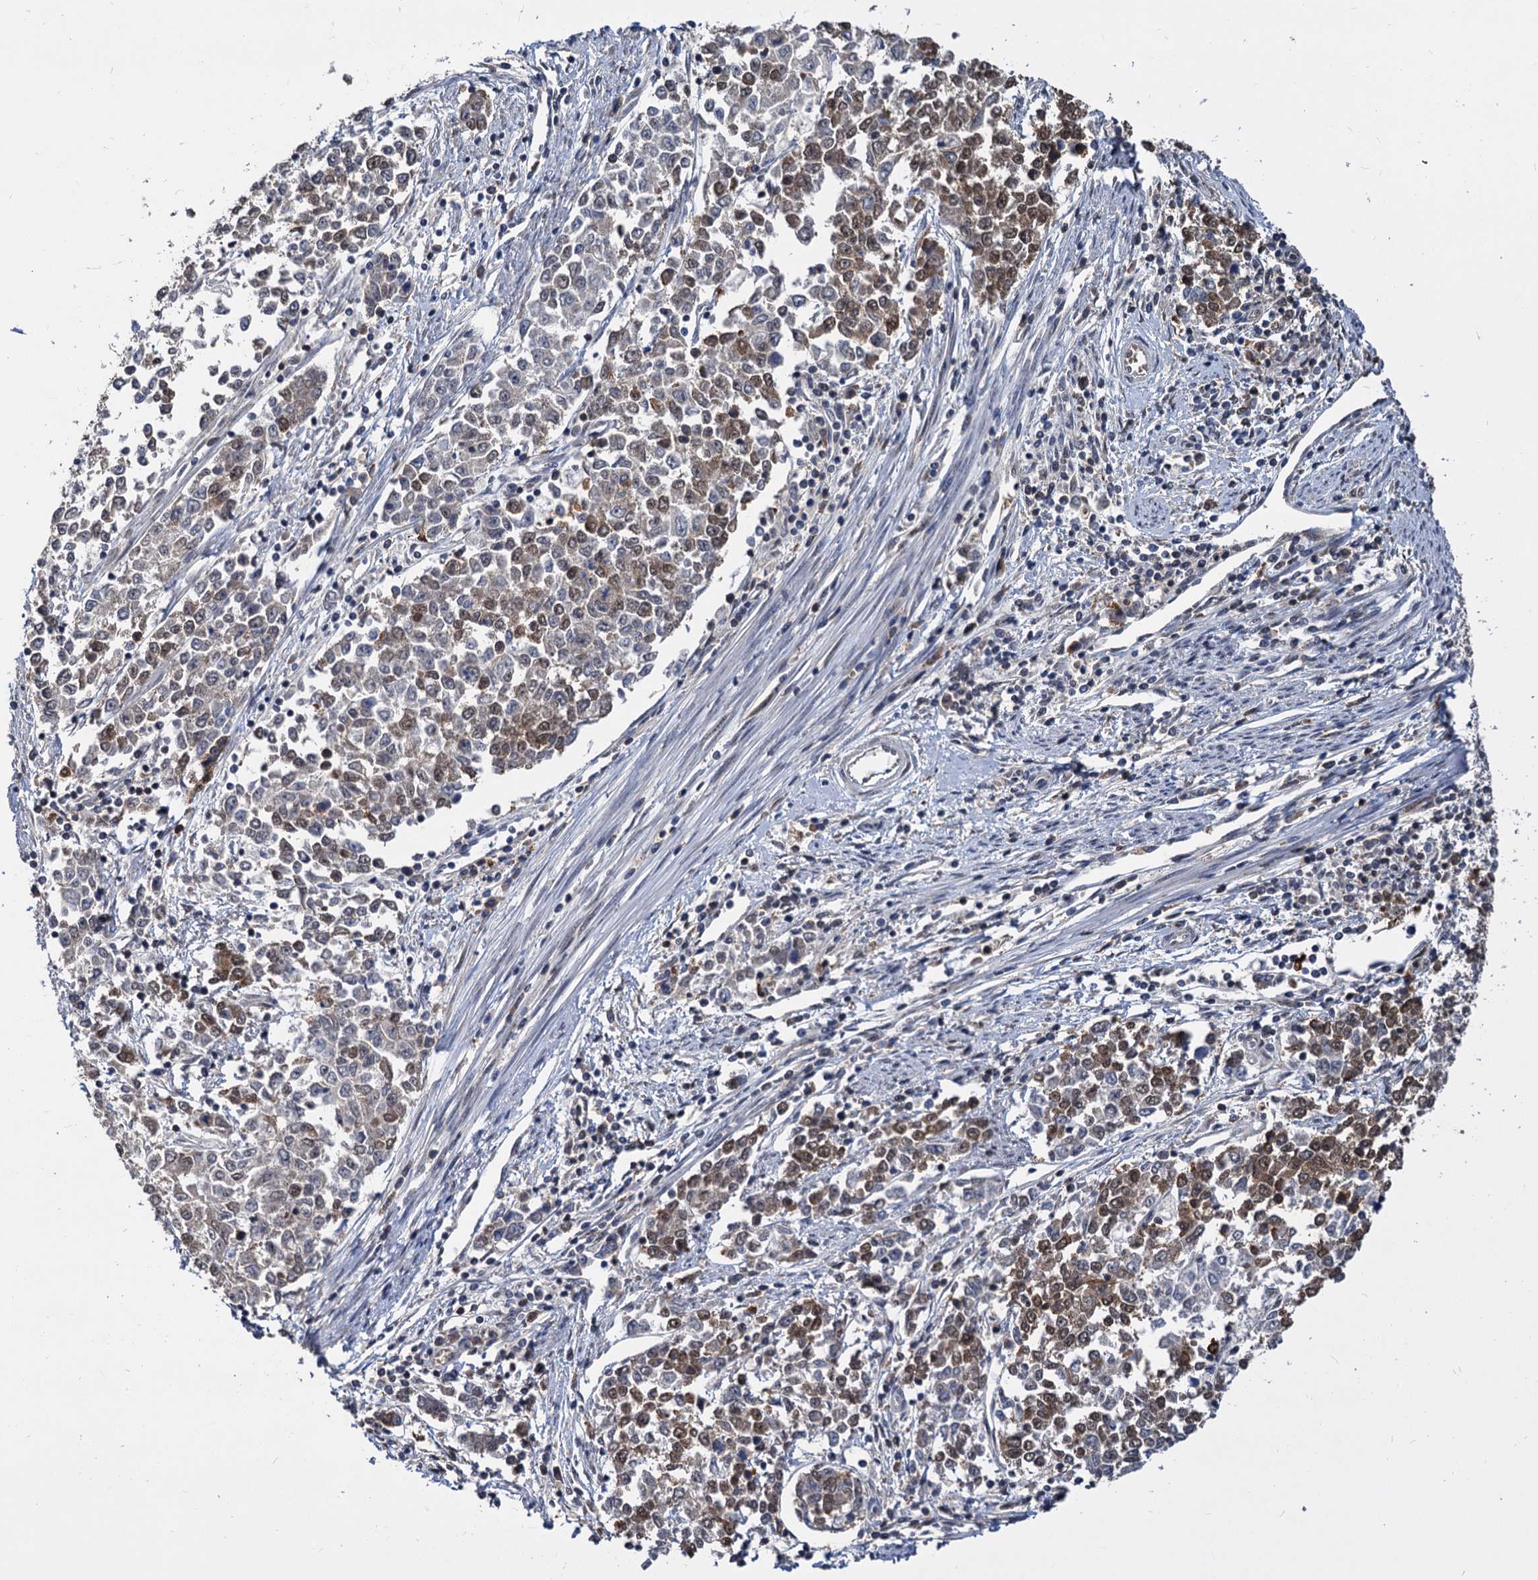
{"staining": {"intensity": "moderate", "quantity": "25%-75%", "location": "nuclear"}, "tissue": "endometrial cancer", "cell_type": "Tumor cells", "image_type": "cancer", "snomed": [{"axis": "morphology", "description": "Adenocarcinoma, NOS"}, {"axis": "topography", "description": "Endometrium"}], "caption": "This photomicrograph demonstrates immunohistochemistry (IHC) staining of endometrial cancer (adenocarcinoma), with medium moderate nuclear expression in about 25%-75% of tumor cells.", "gene": "PSMD4", "patient": {"sex": "female", "age": 50}}